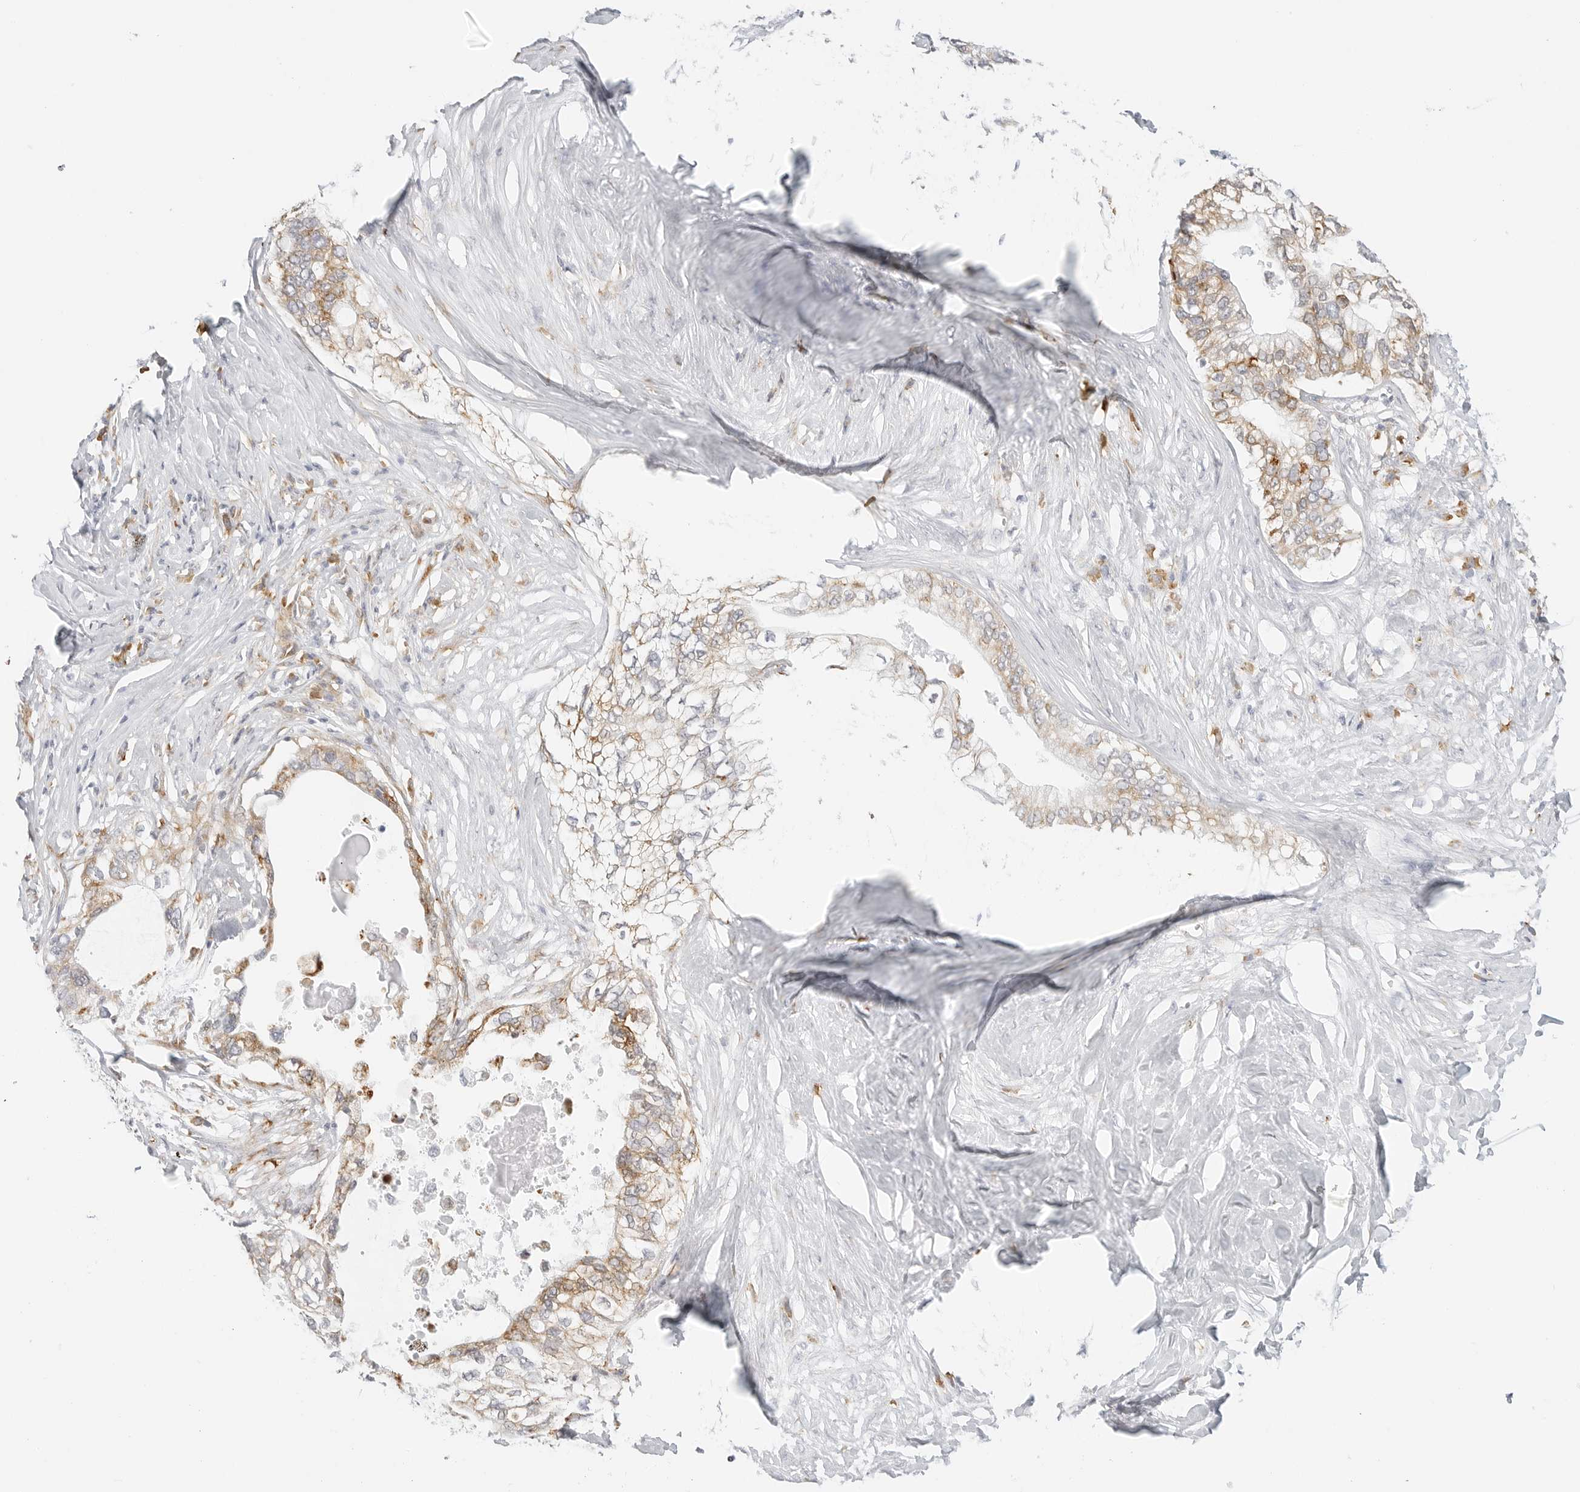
{"staining": {"intensity": "moderate", "quantity": ">75%", "location": "cytoplasmic/membranous"}, "tissue": "pancreatic cancer", "cell_type": "Tumor cells", "image_type": "cancer", "snomed": [{"axis": "morphology", "description": "Normal tissue, NOS"}, {"axis": "morphology", "description": "Adenocarcinoma, NOS"}, {"axis": "topography", "description": "Pancreas"}, {"axis": "topography", "description": "Peripheral nerve tissue"}], "caption": "About >75% of tumor cells in human pancreatic cancer (adenocarcinoma) display moderate cytoplasmic/membranous protein staining as visualized by brown immunohistochemical staining.", "gene": "THEM4", "patient": {"sex": "male", "age": 59}}